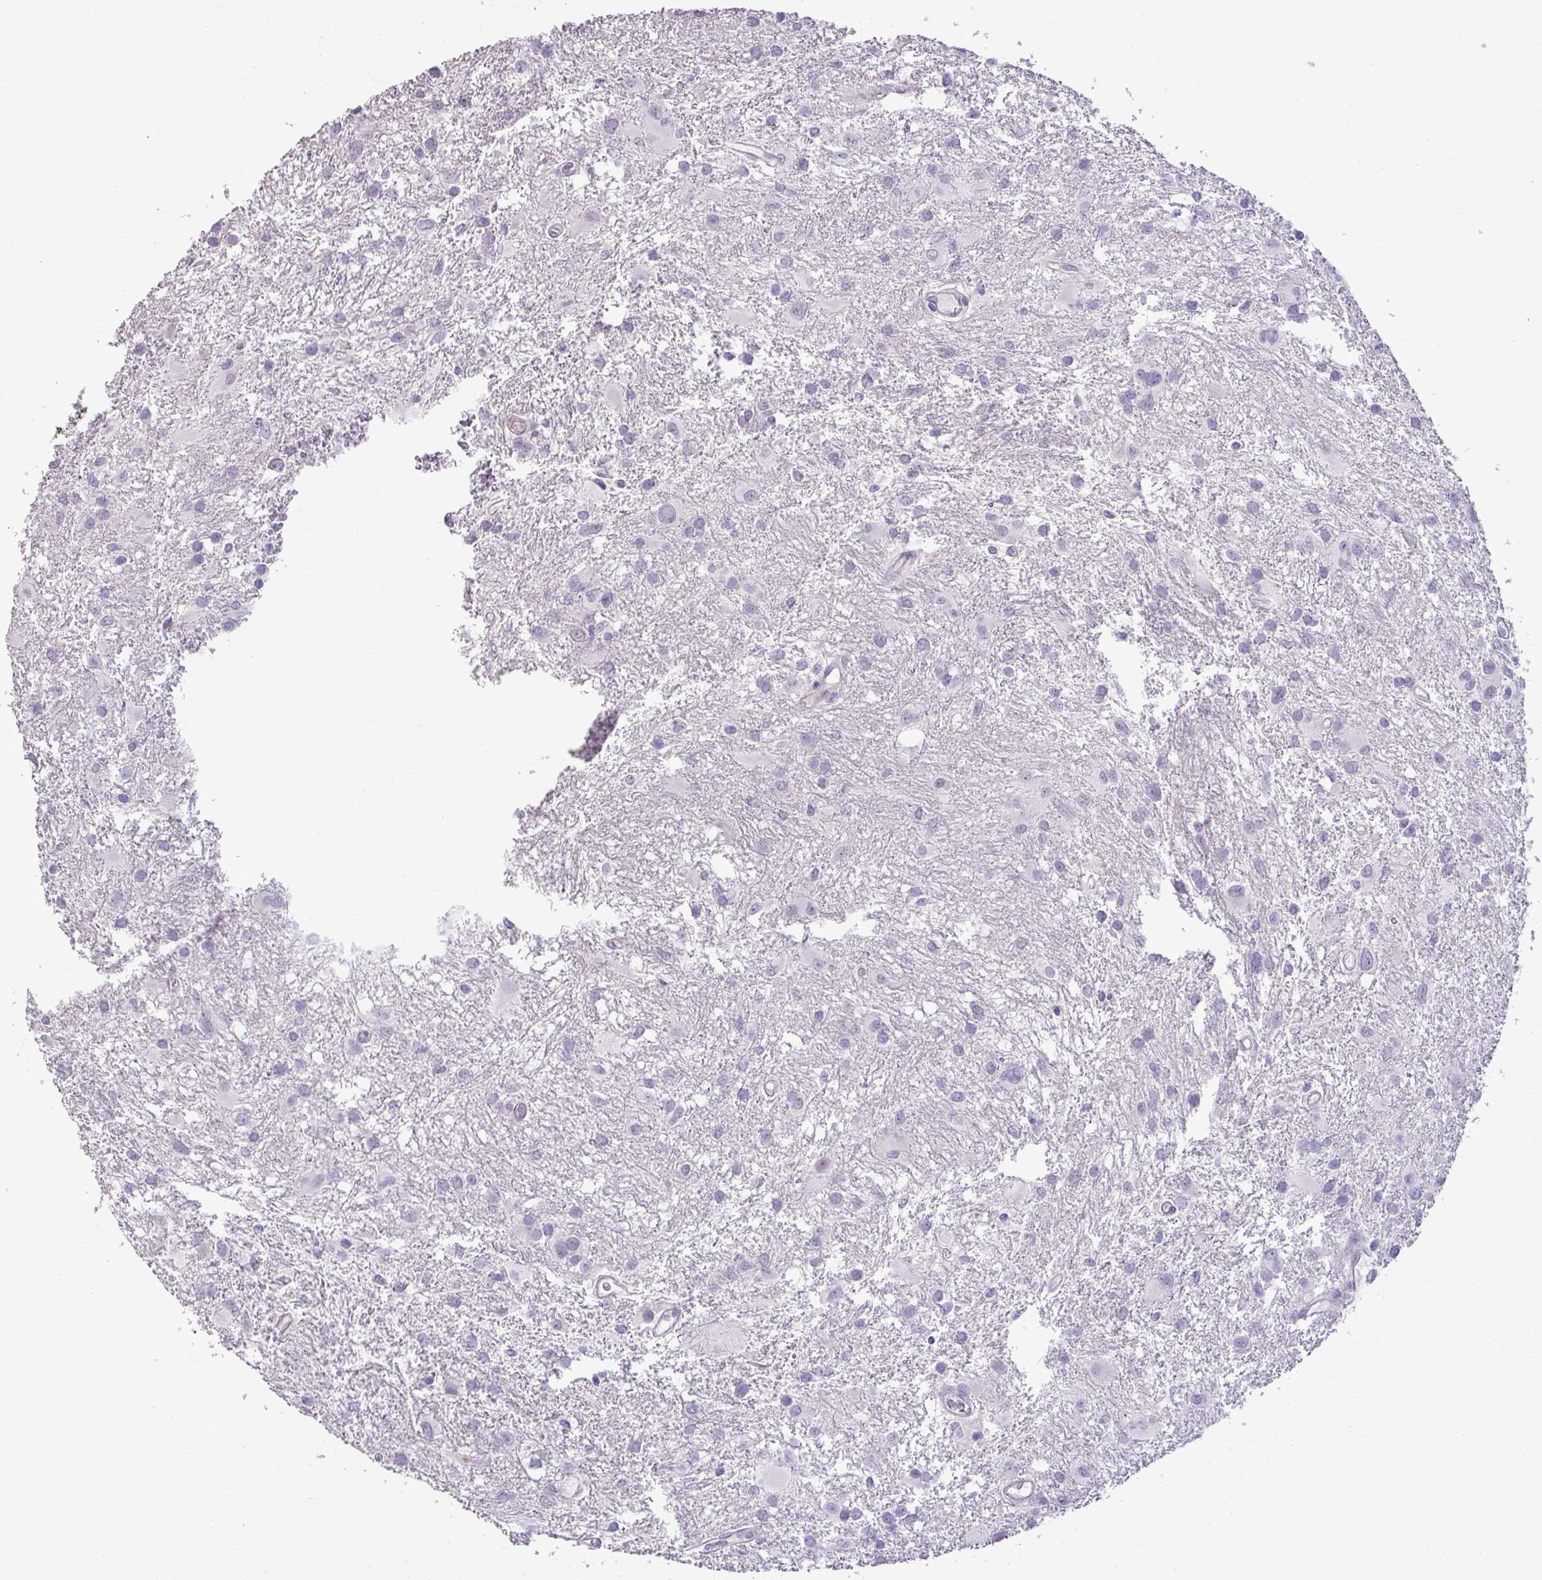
{"staining": {"intensity": "negative", "quantity": "none", "location": "none"}, "tissue": "glioma", "cell_type": "Tumor cells", "image_type": "cancer", "snomed": [{"axis": "morphology", "description": "Glioma, malignant, High grade"}, {"axis": "topography", "description": "Brain"}], "caption": "IHC image of glioma stained for a protein (brown), which demonstrates no expression in tumor cells.", "gene": "SLC30A3", "patient": {"sex": "male", "age": 53}}